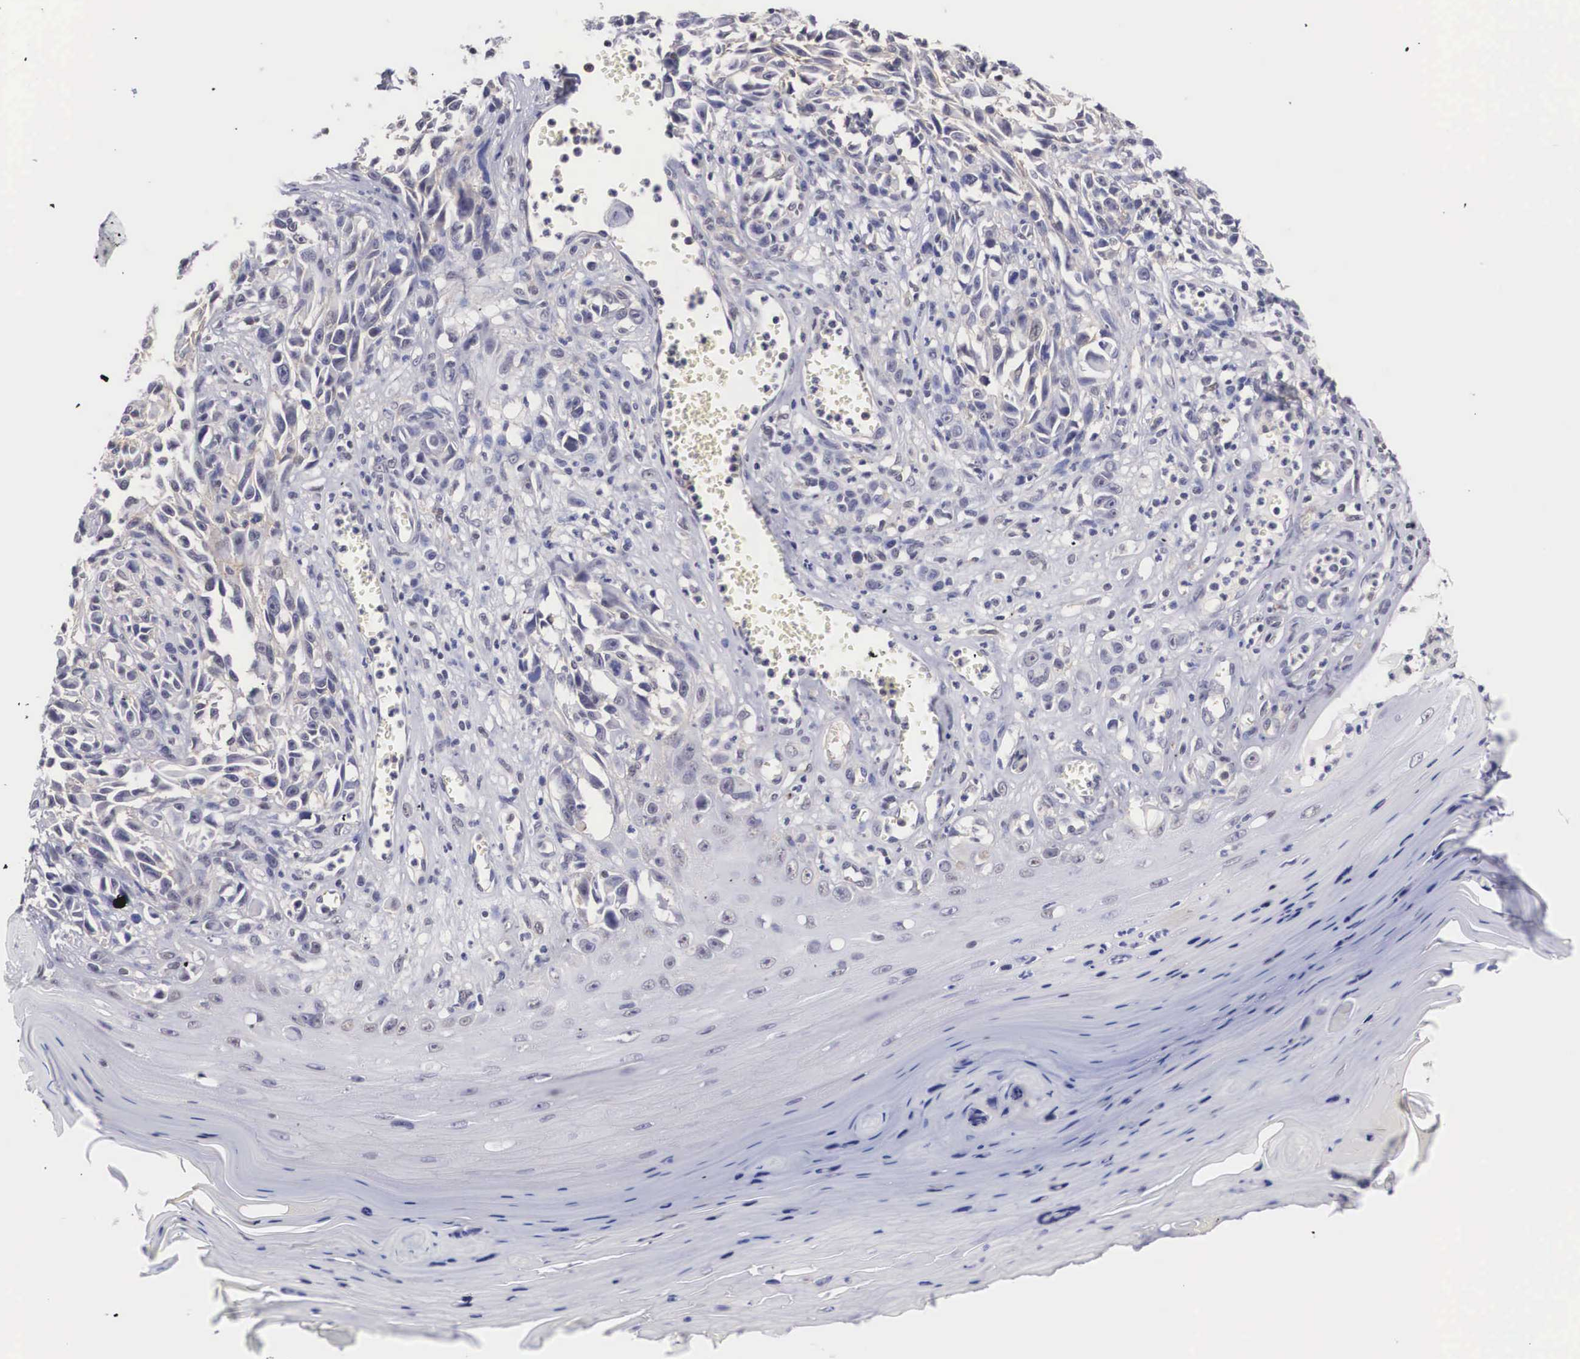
{"staining": {"intensity": "negative", "quantity": "none", "location": "none"}, "tissue": "melanoma", "cell_type": "Tumor cells", "image_type": "cancer", "snomed": [{"axis": "morphology", "description": "Malignant melanoma, NOS"}, {"axis": "topography", "description": "Skin"}], "caption": "This histopathology image is of malignant melanoma stained with immunohistochemistry to label a protein in brown with the nuclei are counter-stained blue. There is no positivity in tumor cells.", "gene": "NR4A2", "patient": {"sex": "female", "age": 82}}